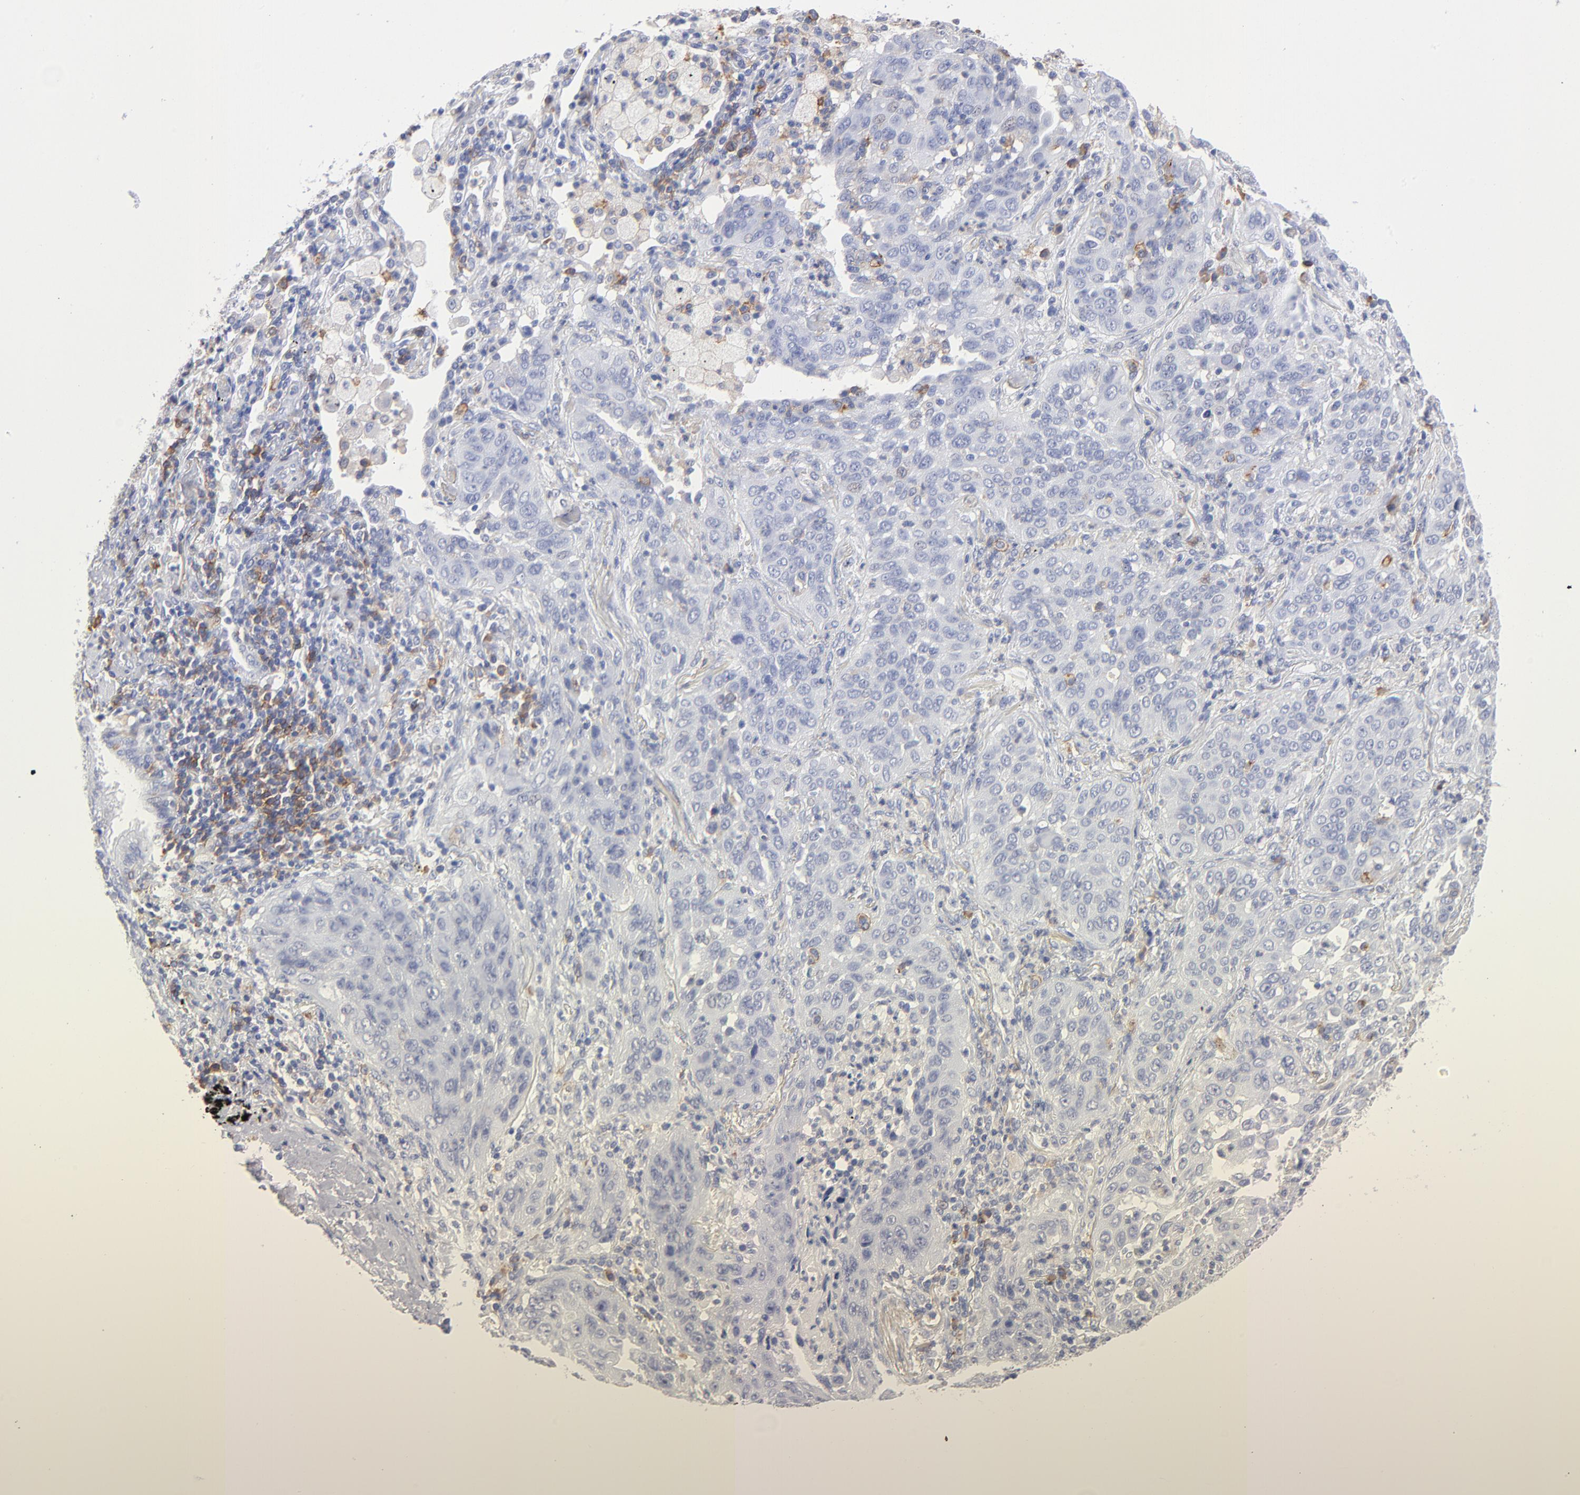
{"staining": {"intensity": "negative", "quantity": "none", "location": "none"}, "tissue": "lung cancer", "cell_type": "Tumor cells", "image_type": "cancer", "snomed": [{"axis": "morphology", "description": "Squamous cell carcinoma, NOS"}, {"axis": "topography", "description": "Lung"}], "caption": "This micrograph is of lung squamous cell carcinoma stained with immunohistochemistry to label a protein in brown with the nuclei are counter-stained blue. There is no staining in tumor cells.", "gene": "LAT2", "patient": {"sex": "female", "age": 67}}